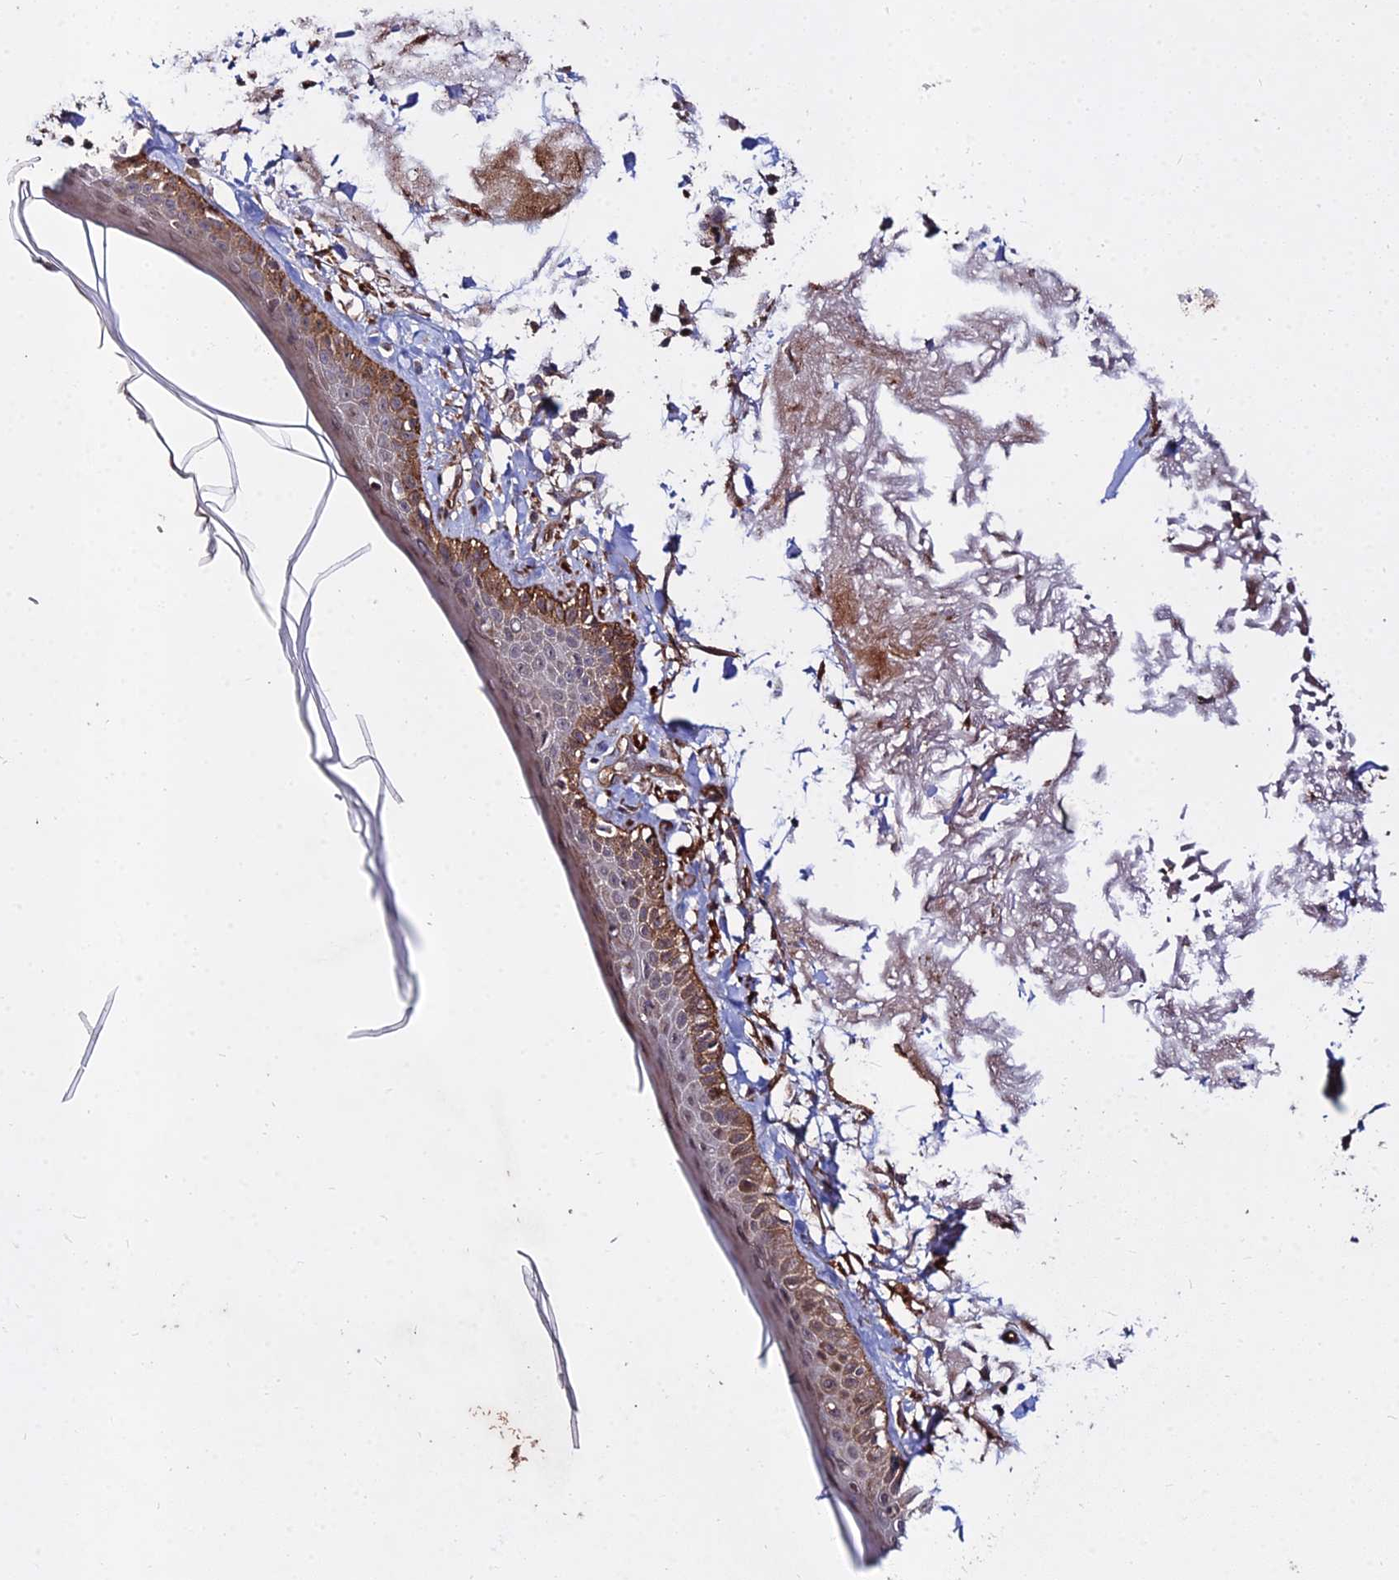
{"staining": {"intensity": "strong", "quantity": "25%-75%", "location": "cytoplasmic/membranous"}, "tissue": "skin", "cell_type": "Fibroblasts", "image_type": "normal", "snomed": [{"axis": "morphology", "description": "Normal tissue, NOS"}, {"axis": "topography", "description": "Skin"}, {"axis": "topography", "description": "Skeletal muscle"}], "caption": "Fibroblasts reveal strong cytoplasmic/membranous expression in approximately 25%-75% of cells in benign skin.", "gene": "GRTP1", "patient": {"sex": "male", "age": 83}}